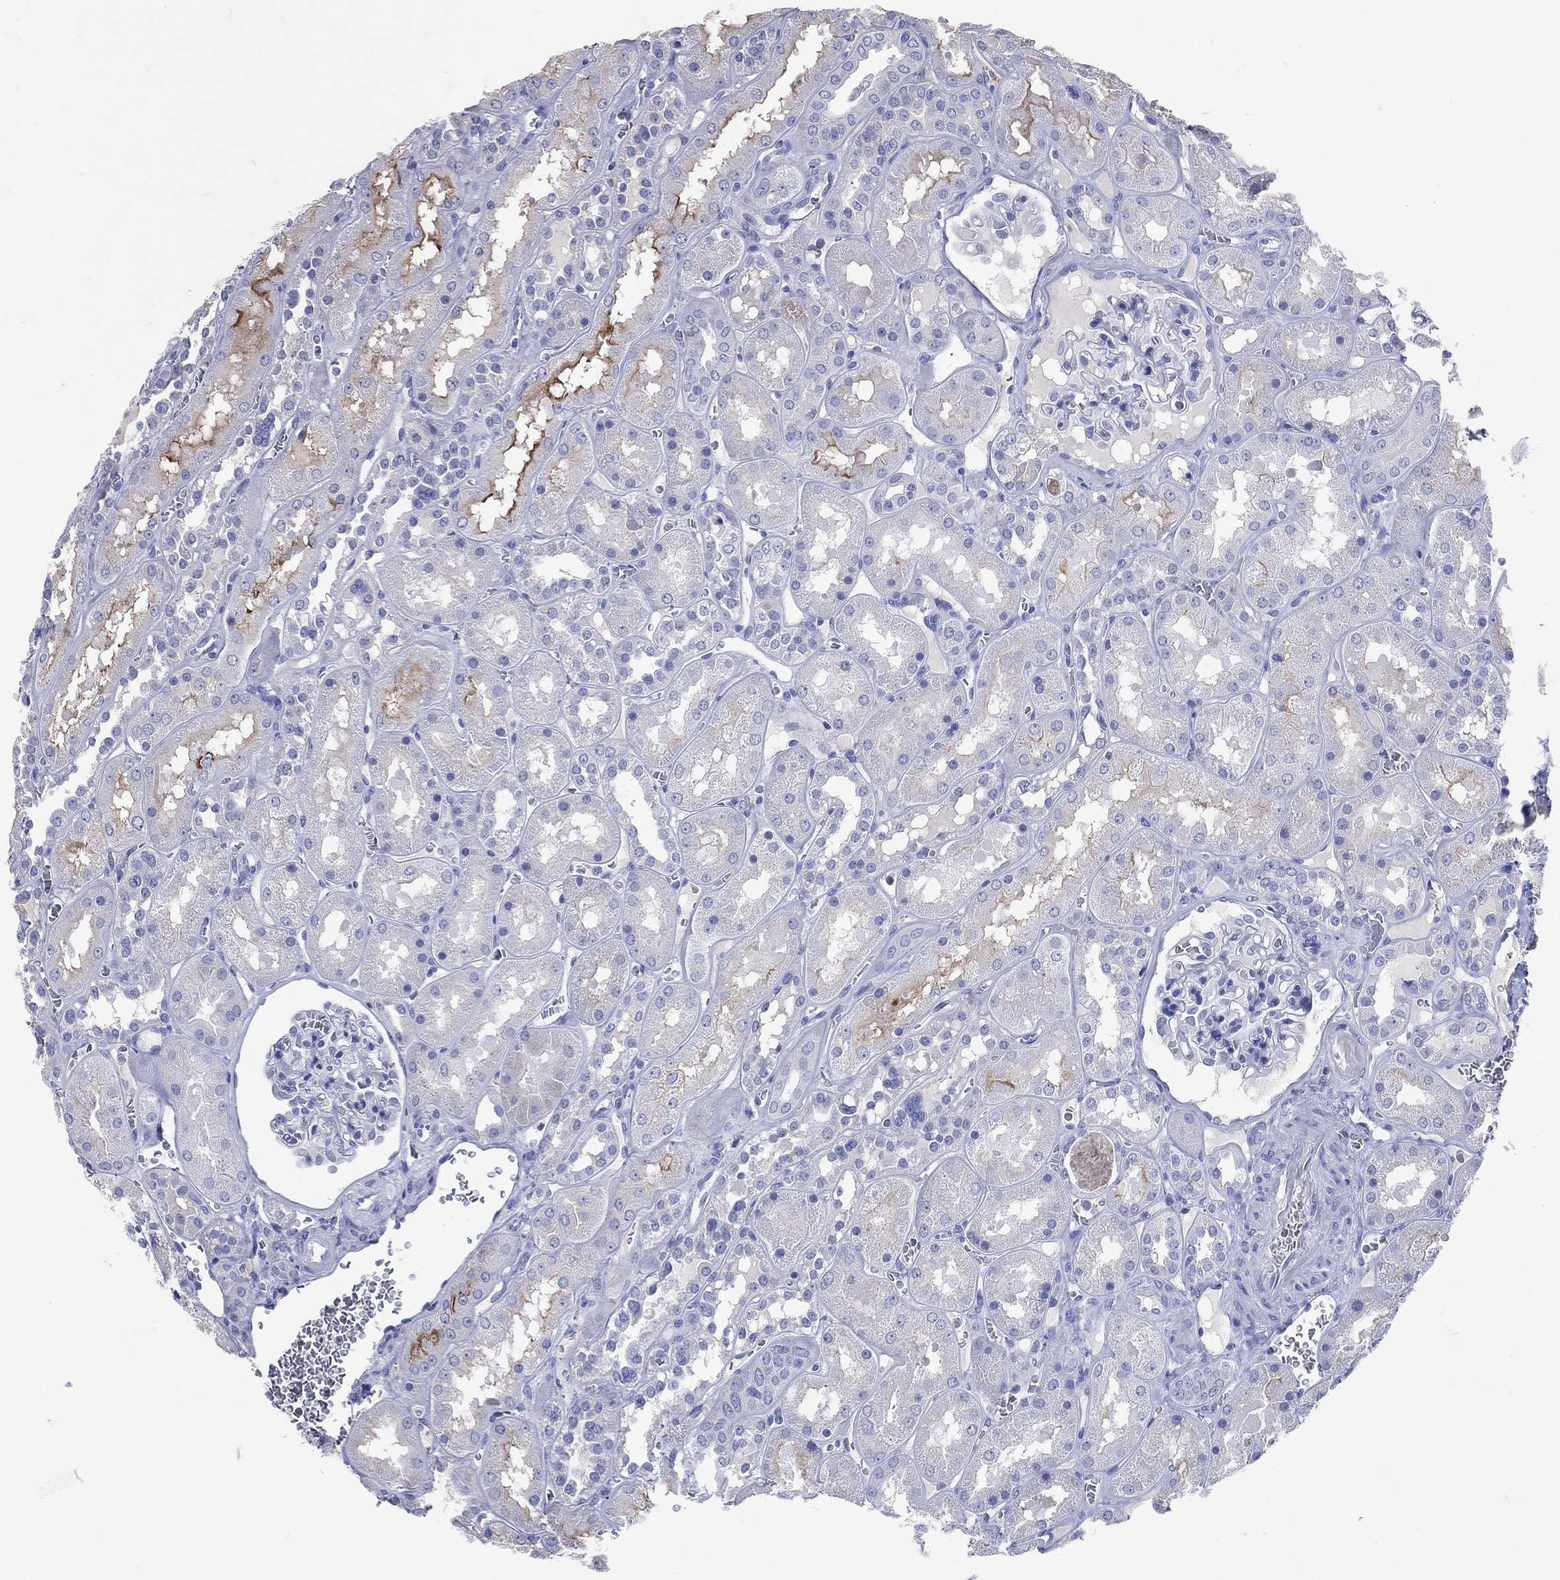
{"staining": {"intensity": "negative", "quantity": "none", "location": "none"}, "tissue": "kidney", "cell_type": "Cells in glomeruli", "image_type": "normal", "snomed": [{"axis": "morphology", "description": "Normal tissue, NOS"}, {"axis": "topography", "description": "Kidney"}], "caption": "Protein analysis of unremarkable kidney demonstrates no significant positivity in cells in glomeruli.", "gene": "LAT", "patient": {"sex": "male", "age": 73}}